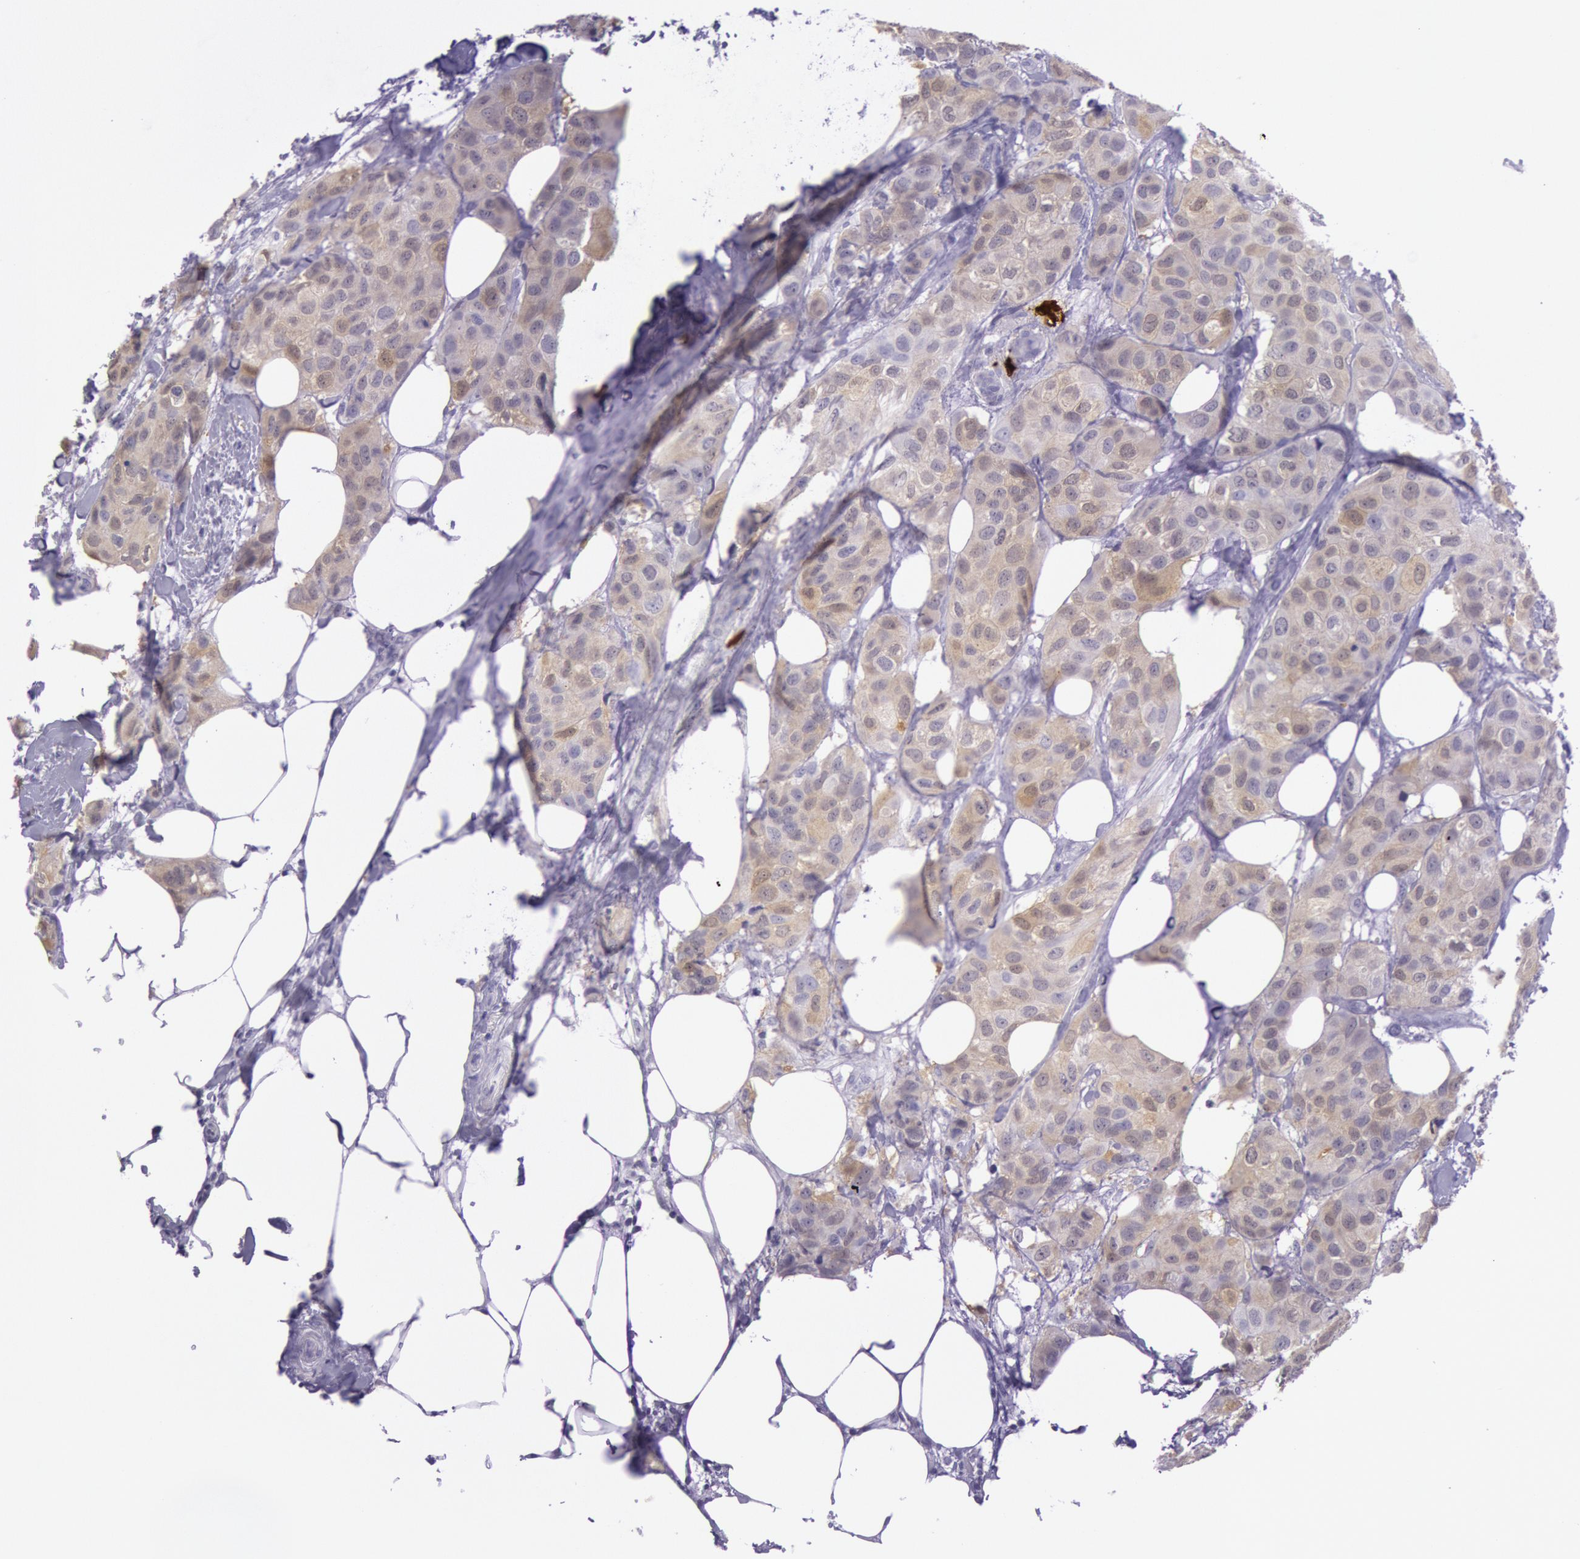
{"staining": {"intensity": "weak", "quantity": "<25%", "location": "cytoplasmic/membranous,nuclear"}, "tissue": "breast cancer", "cell_type": "Tumor cells", "image_type": "cancer", "snomed": [{"axis": "morphology", "description": "Duct carcinoma"}, {"axis": "topography", "description": "Breast"}], "caption": "An IHC photomicrograph of breast cancer (intraductal carcinoma) is shown. There is no staining in tumor cells of breast cancer (intraductal carcinoma). (DAB immunohistochemistry, high magnification).", "gene": "CKB", "patient": {"sex": "female", "age": 68}}